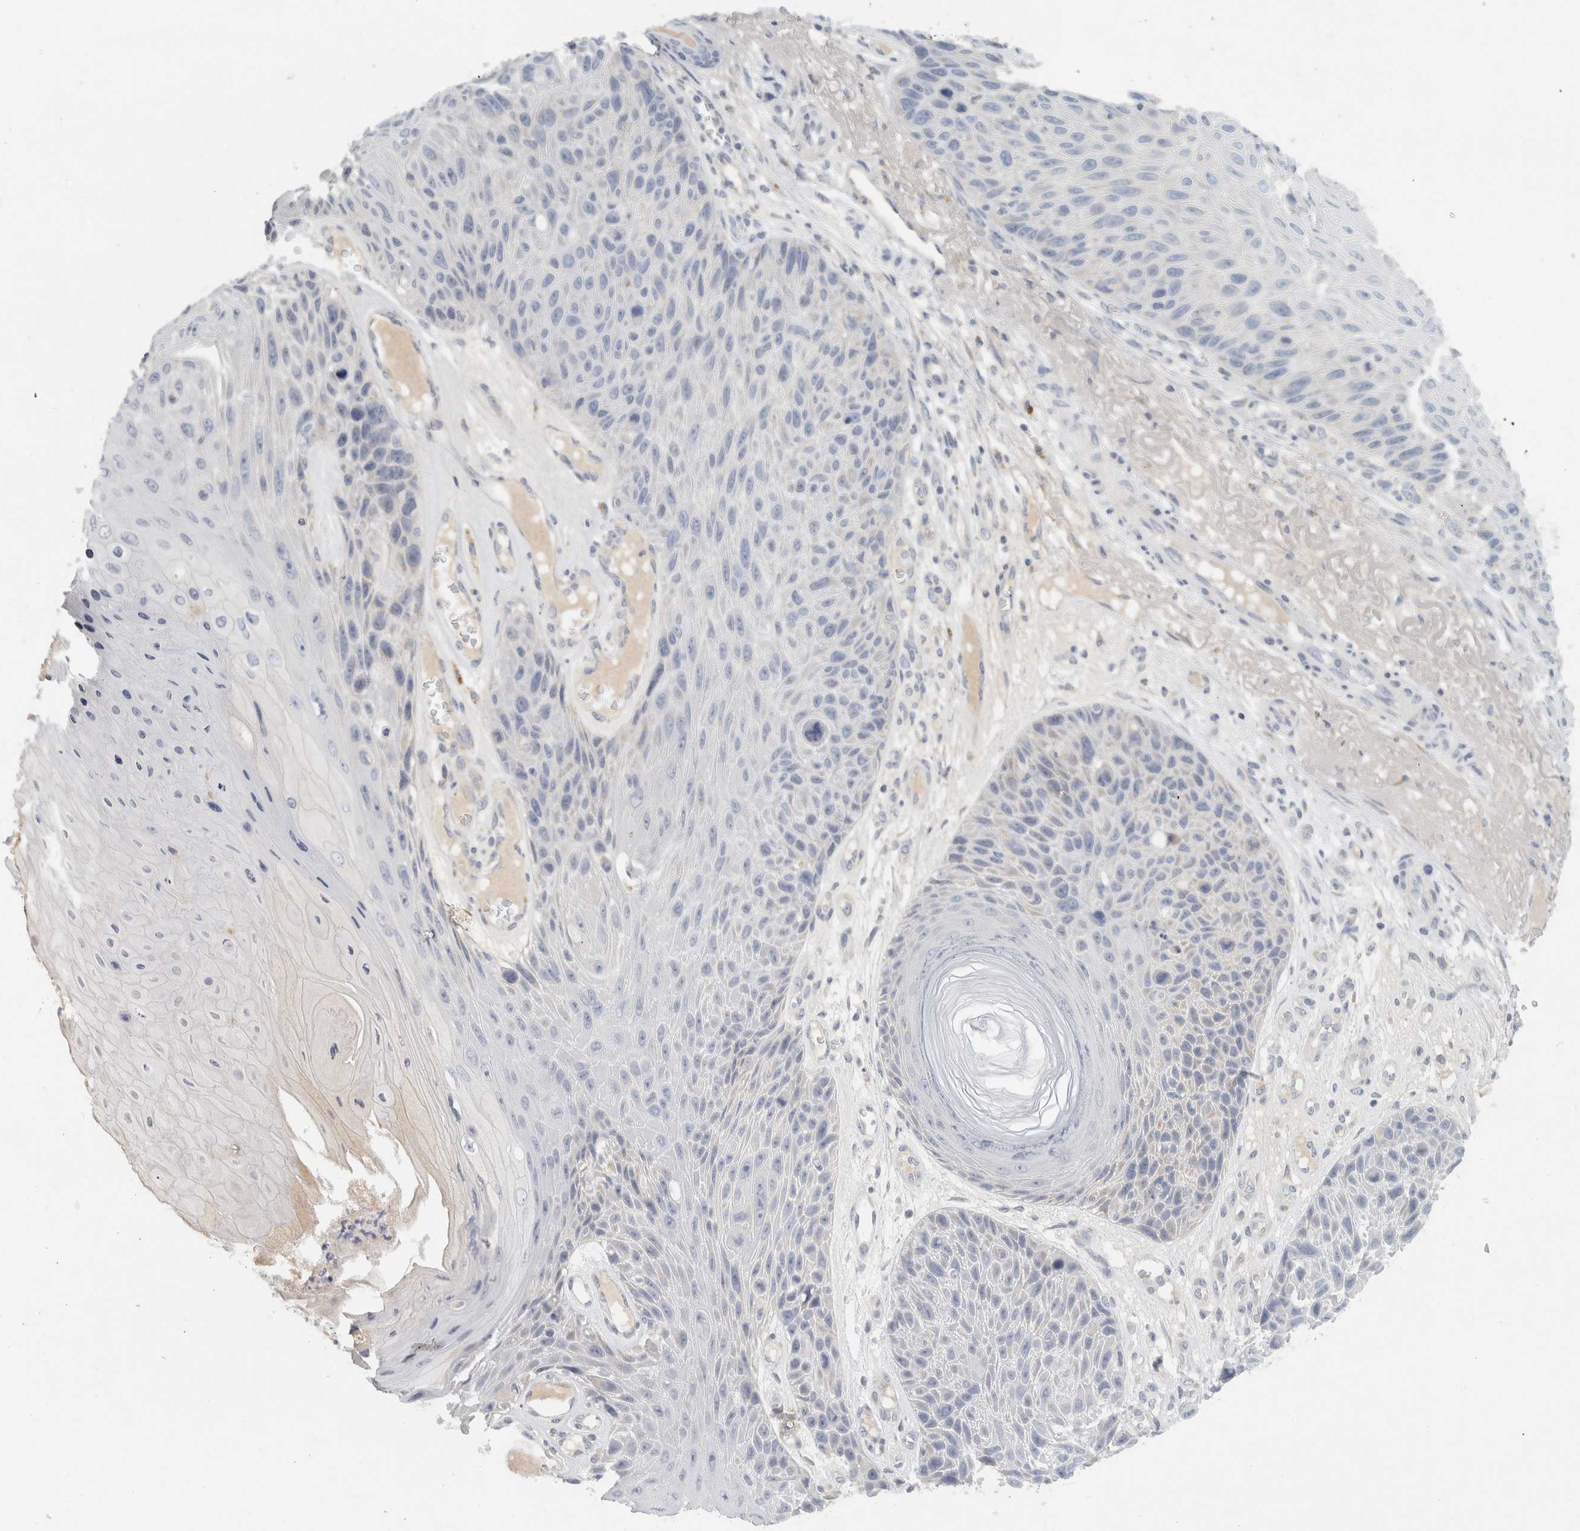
{"staining": {"intensity": "negative", "quantity": "none", "location": "none"}, "tissue": "skin cancer", "cell_type": "Tumor cells", "image_type": "cancer", "snomed": [{"axis": "morphology", "description": "Squamous cell carcinoma, NOS"}, {"axis": "topography", "description": "Skin"}], "caption": "Immunohistochemical staining of skin cancer (squamous cell carcinoma) displays no significant positivity in tumor cells.", "gene": "STK31", "patient": {"sex": "female", "age": 88}}